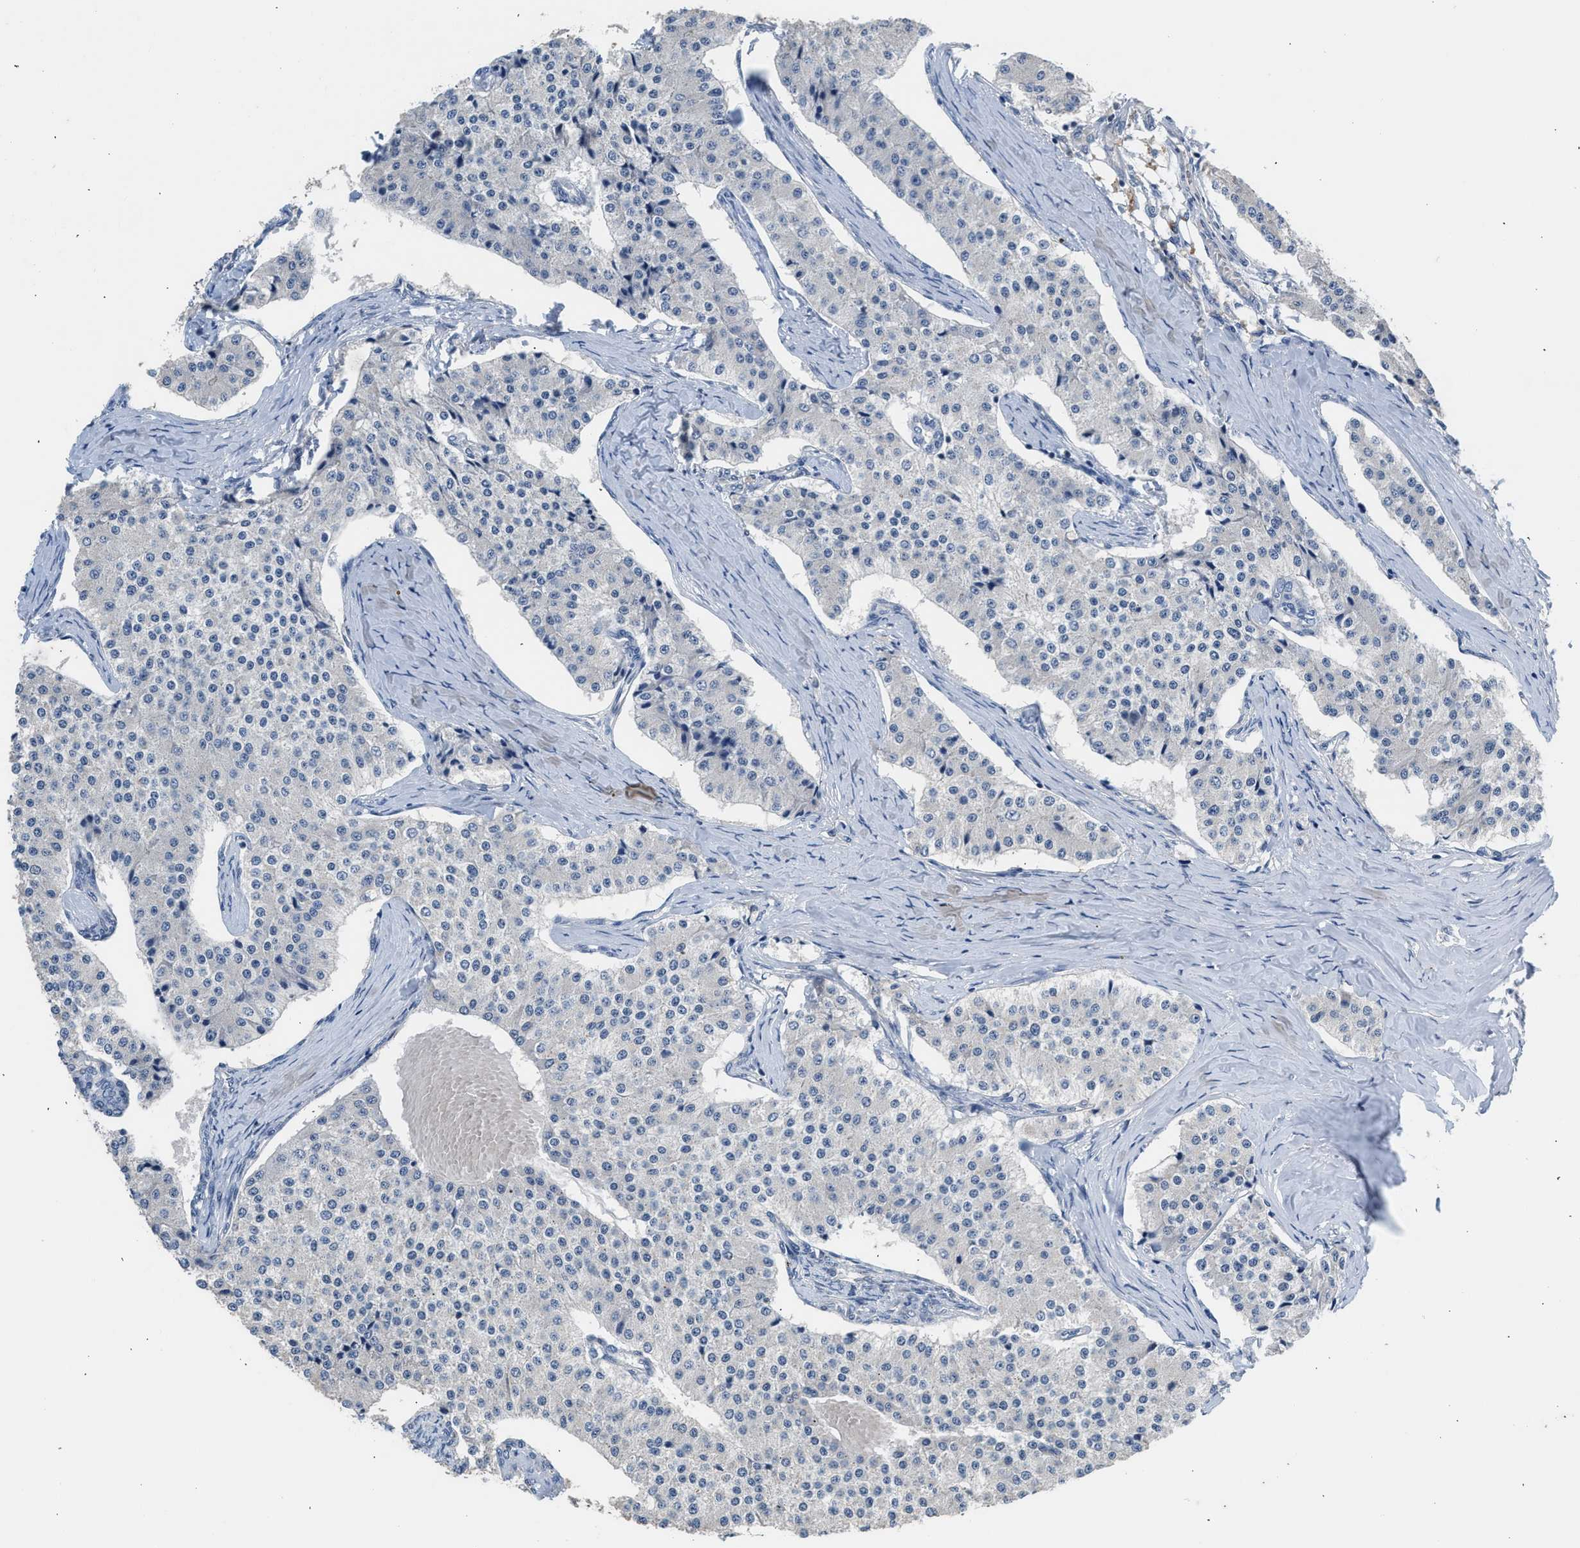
{"staining": {"intensity": "negative", "quantity": "none", "location": "none"}, "tissue": "carcinoid", "cell_type": "Tumor cells", "image_type": "cancer", "snomed": [{"axis": "morphology", "description": "Carcinoid, malignant, NOS"}, {"axis": "topography", "description": "Colon"}], "caption": "High magnification brightfield microscopy of malignant carcinoid stained with DAB (brown) and counterstained with hematoxylin (blue): tumor cells show no significant staining.", "gene": "CSF3R", "patient": {"sex": "female", "age": 52}}